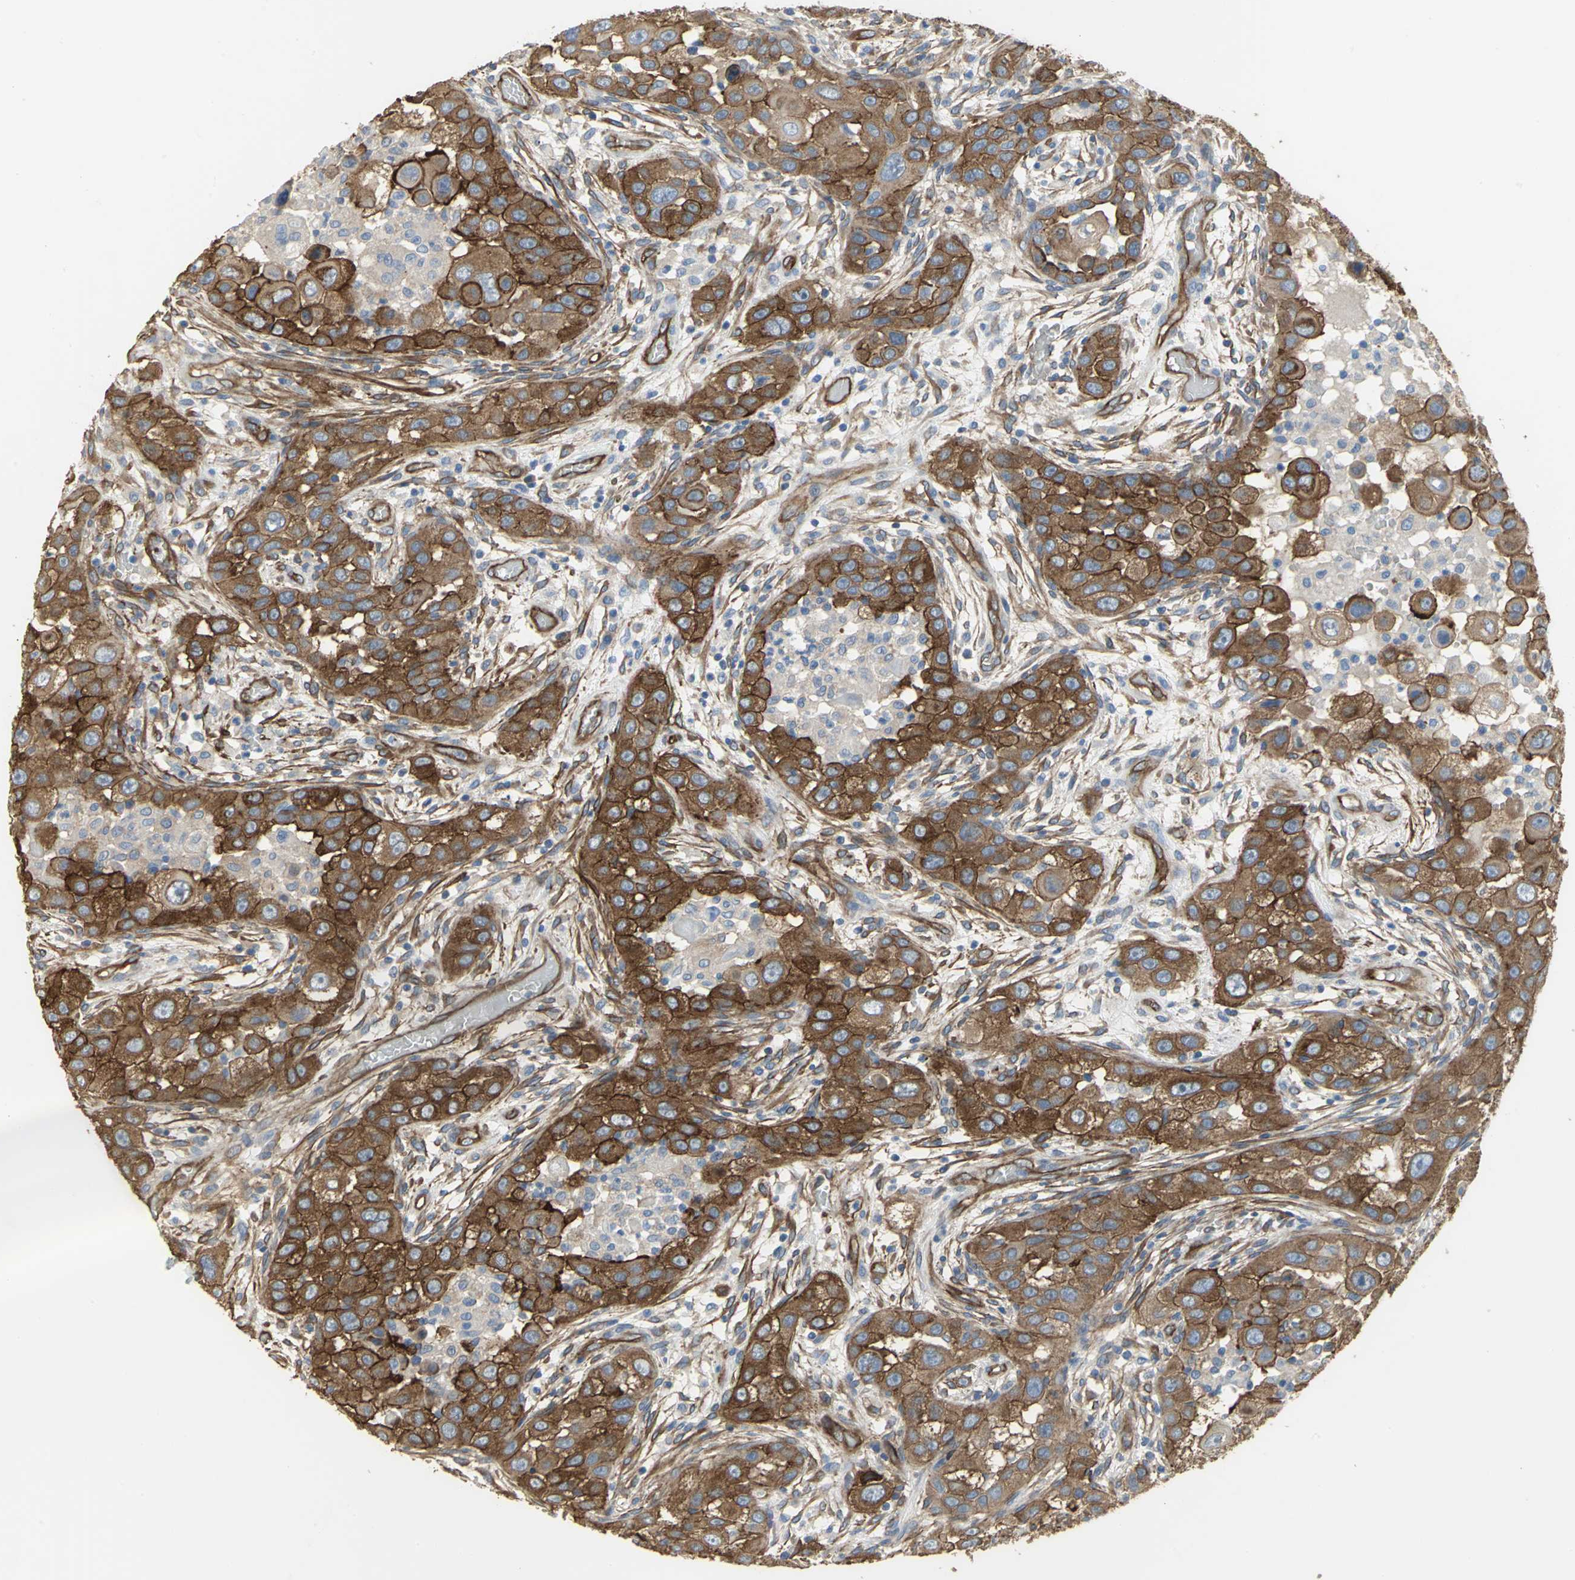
{"staining": {"intensity": "strong", "quantity": ">75%", "location": "cytoplasmic/membranous"}, "tissue": "head and neck cancer", "cell_type": "Tumor cells", "image_type": "cancer", "snomed": [{"axis": "morphology", "description": "Carcinoma, NOS"}, {"axis": "topography", "description": "Head-Neck"}], "caption": "Immunohistochemistry histopathology image of human carcinoma (head and neck) stained for a protein (brown), which demonstrates high levels of strong cytoplasmic/membranous staining in approximately >75% of tumor cells.", "gene": "FLNB", "patient": {"sex": "male", "age": 87}}